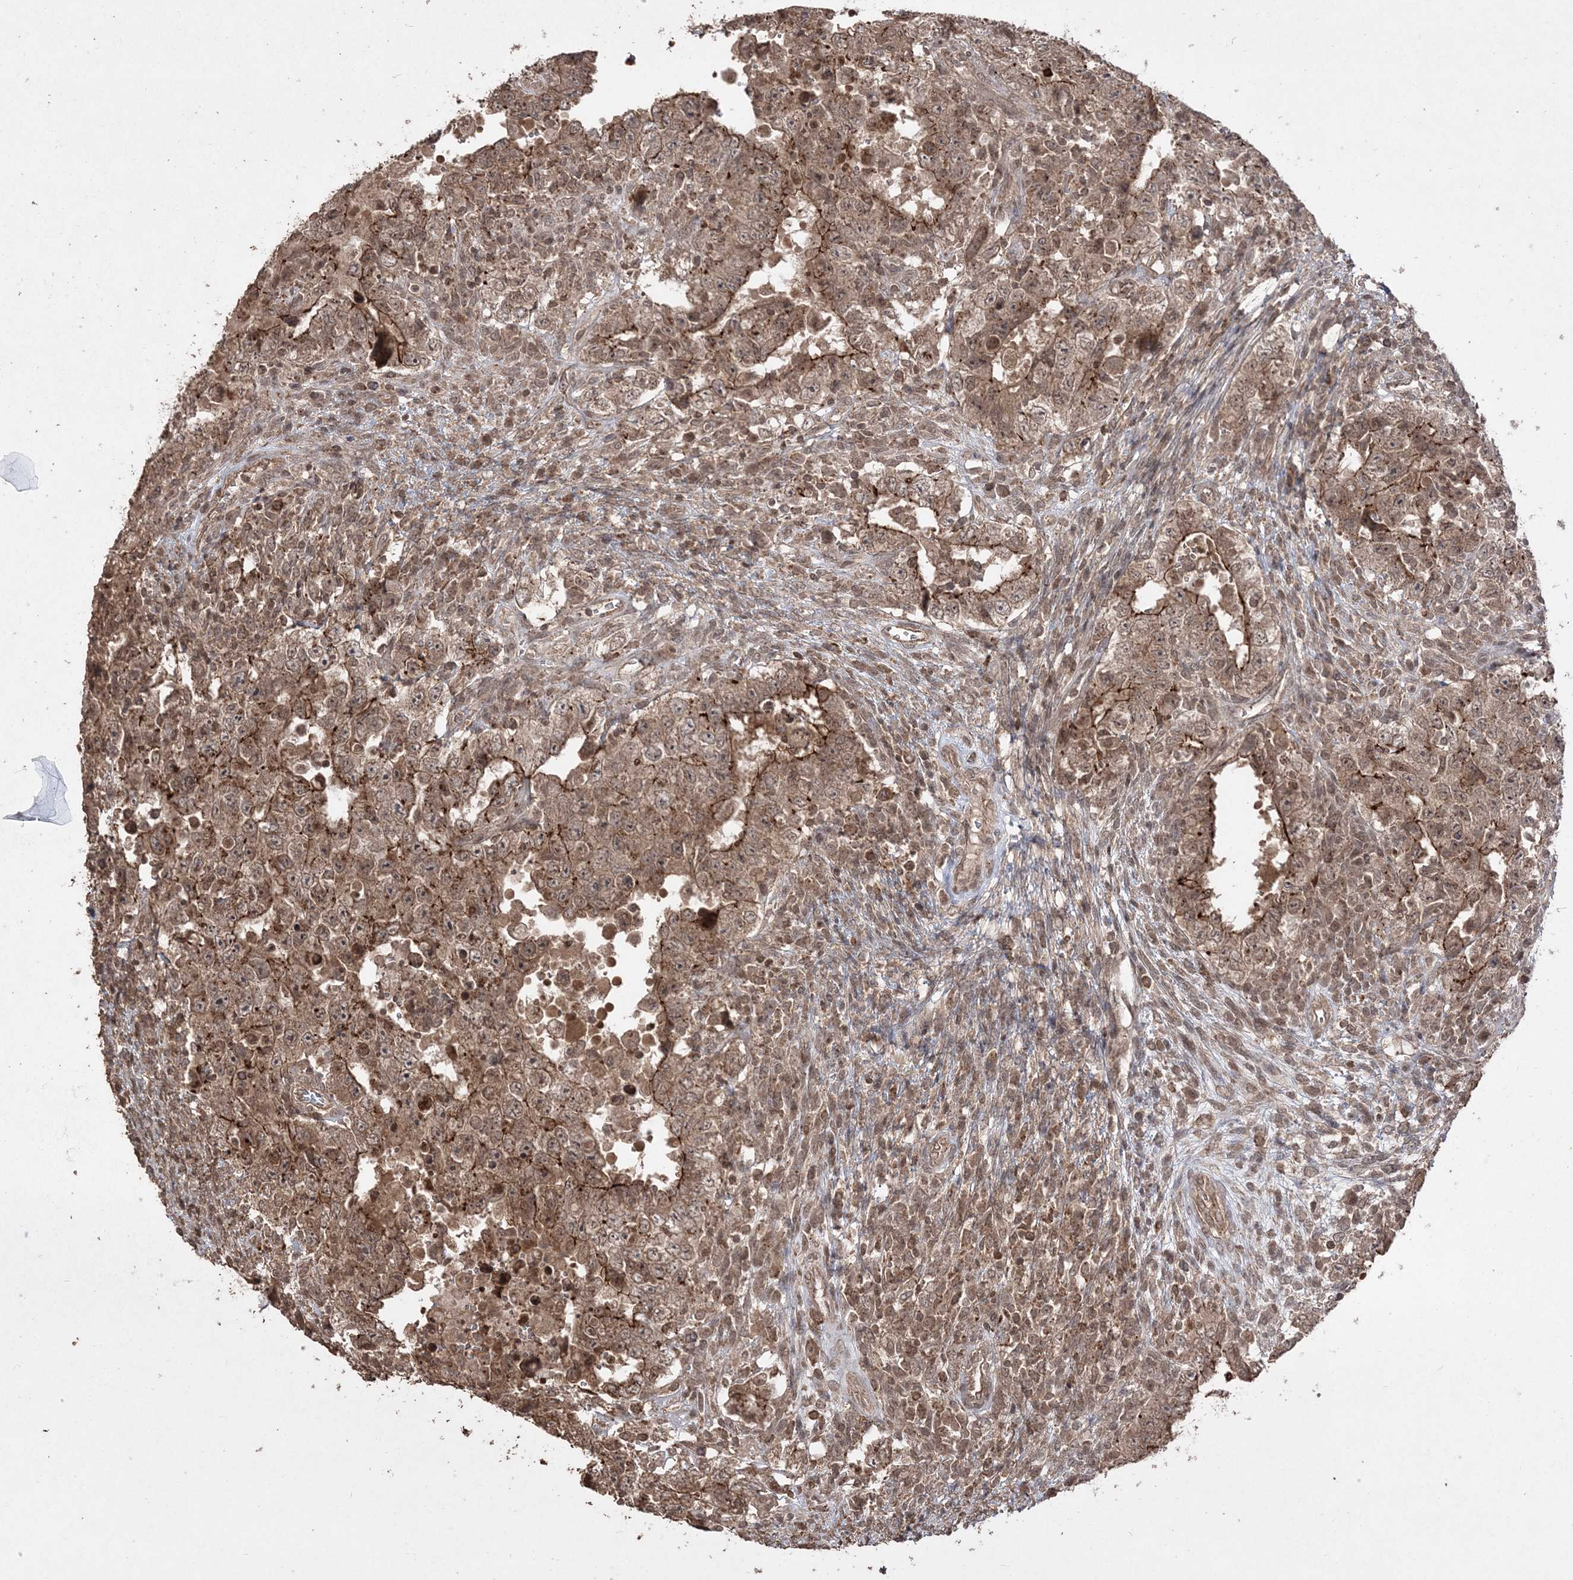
{"staining": {"intensity": "moderate", "quantity": ">75%", "location": "cytoplasmic/membranous"}, "tissue": "testis cancer", "cell_type": "Tumor cells", "image_type": "cancer", "snomed": [{"axis": "morphology", "description": "Carcinoma, Embryonal, NOS"}, {"axis": "topography", "description": "Testis"}], "caption": "This is a micrograph of IHC staining of testis cancer, which shows moderate staining in the cytoplasmic/membranous of tumor cells.", "gene": "EHHADH", "patient": {"sex": "male", "age": 26}}